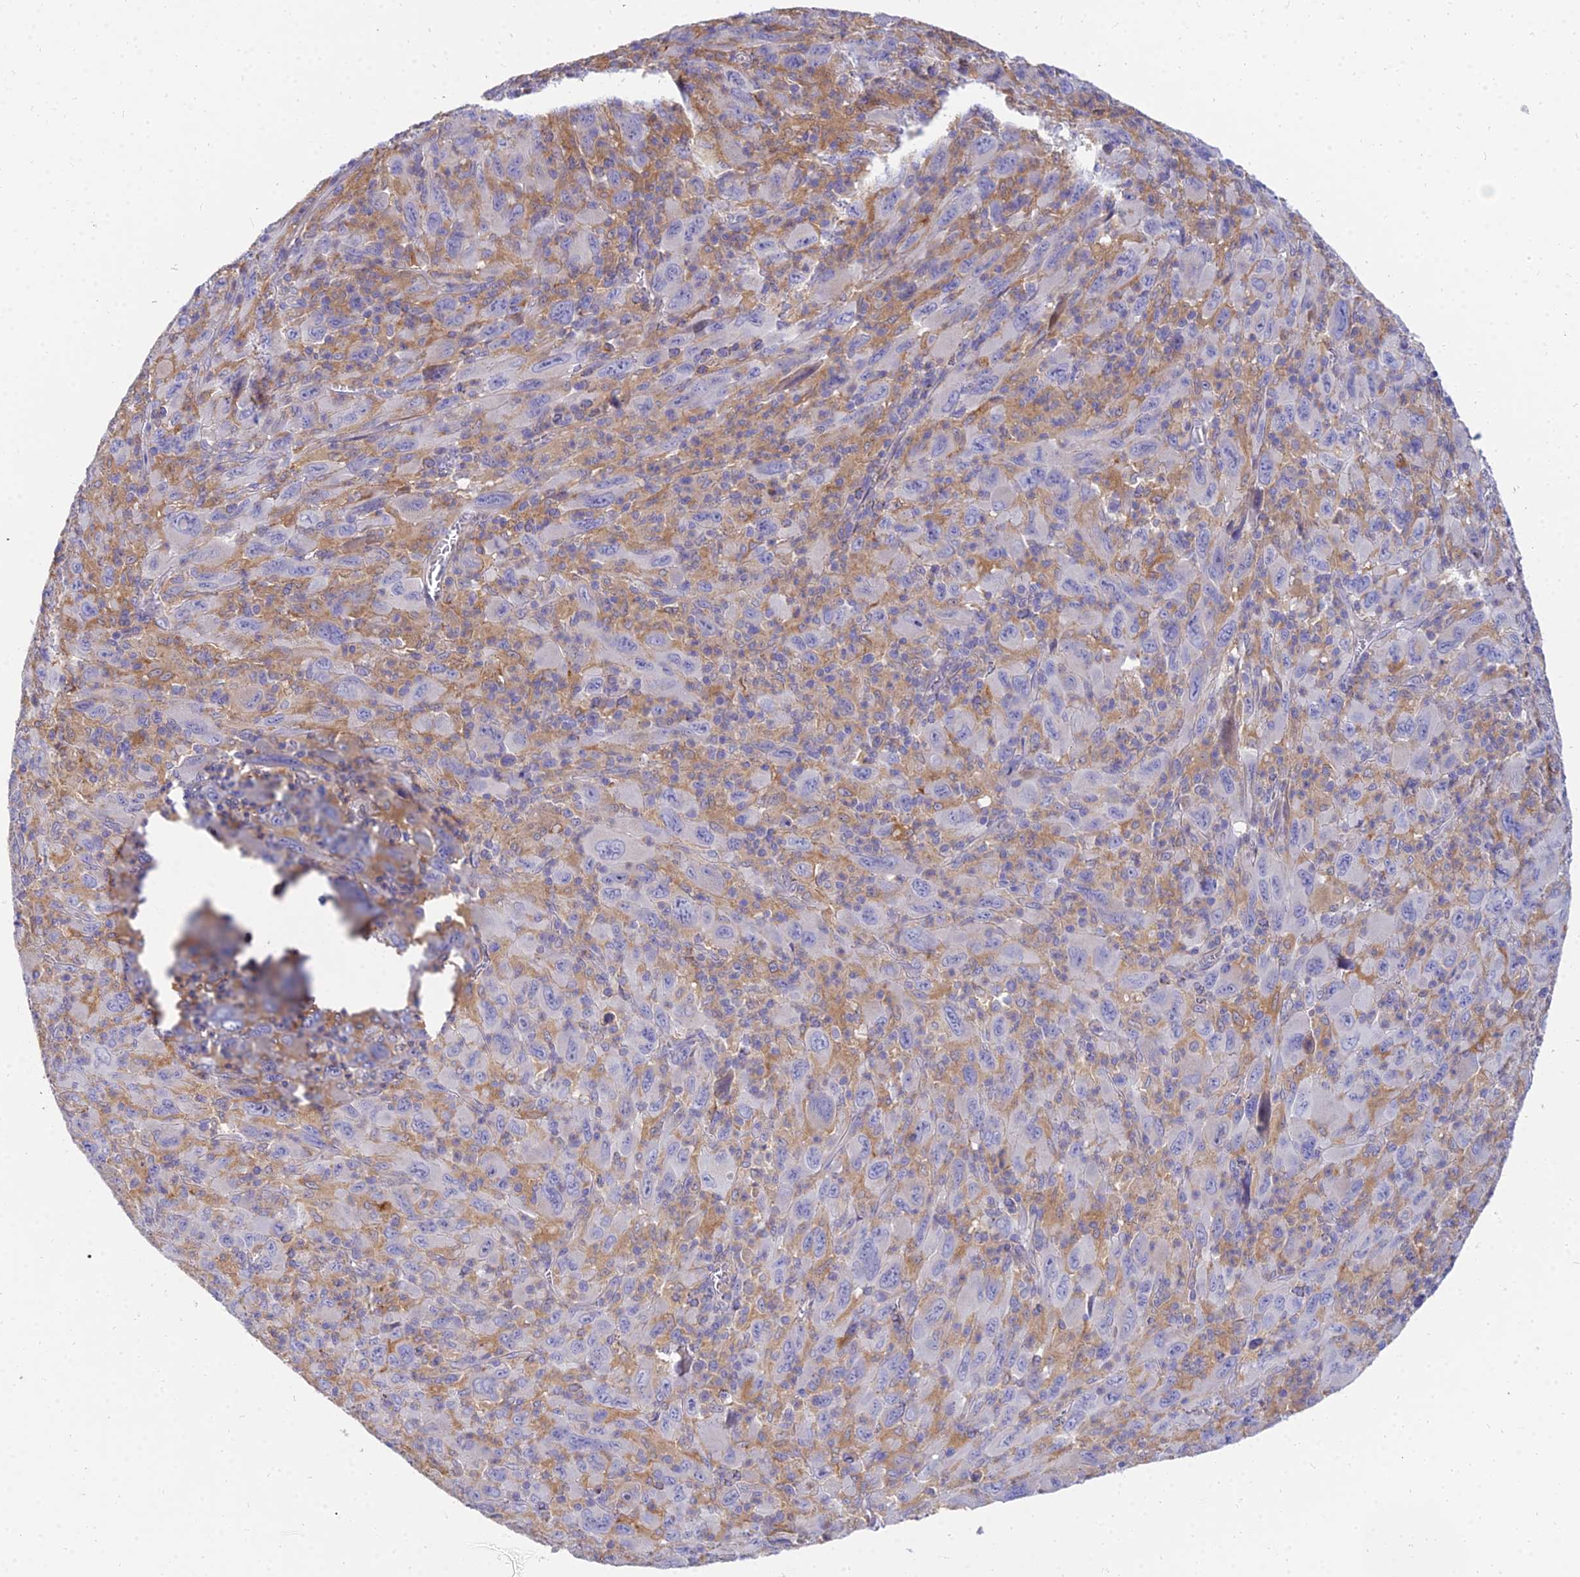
{"staining": {"intensity": "negative", "quantity": "none", "location": "none"}, "tissue": "melanoma", "cell_type": "Tumor cells", "image_type": "cancer", "snomed": [{"axis": "morphology", "description": "Malignant melanoma, Metastatic site"}, {"axis": "topography", "description": "Skin"}], "caption": "There is no significant expression in tumor cells of melanoma.", "gene": "ARL8B", "patient": {"sex": "female", "age": 56}}